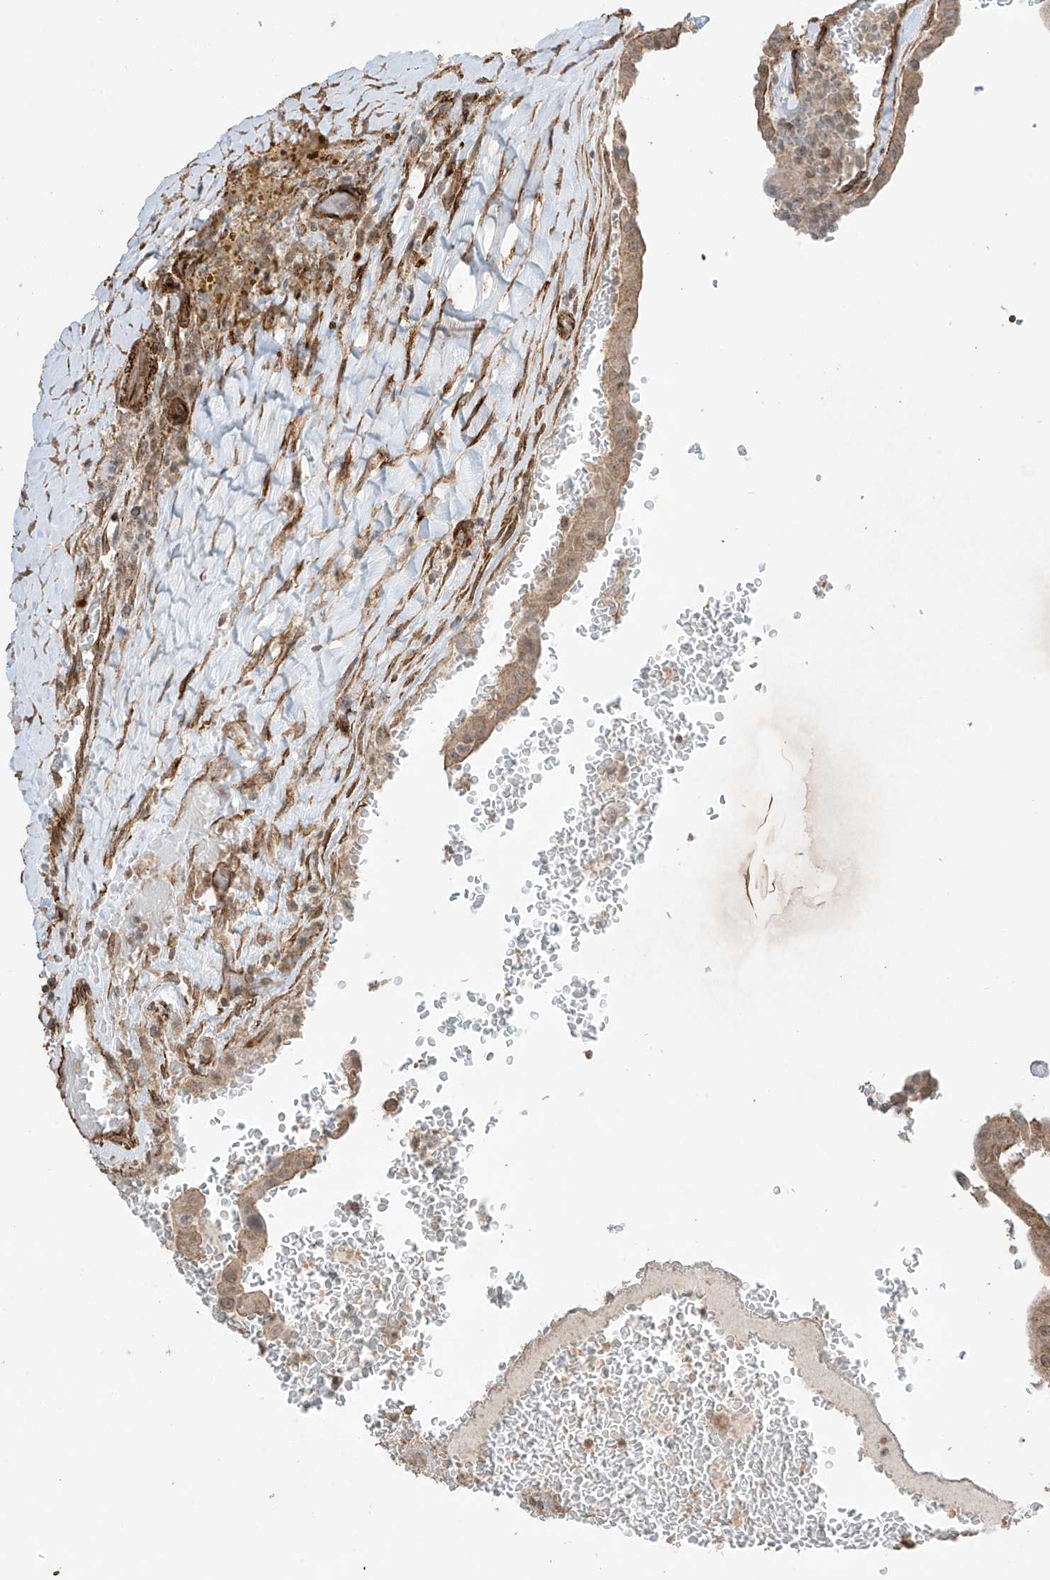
{"staining": {"intensity": "weak", "quantity": ">75%", "location": "cytoplasmic/membranous"}, "tissue": "thyroid cancer", "cell_type": "Tumor cells", "image_type": "cancer", "snomed": [{"axis": "morphology", "description": "Papillary adenocarcinoma, NOS"}, {"axis": "topography", "description": "Thyroid gland"}], "caption": "Protein staining displays weak cytoplasmic/membranous staining in approximately >75% of tumor cells in thyroid cancer (papillary adenocarcinoma). The staining was performed using DAB, with brown indicating positive protein expression. Nuclei are stained blue with hematoxylin.", "gene": "TTLL5", "patient": {"sex": "male", "age": 77}}